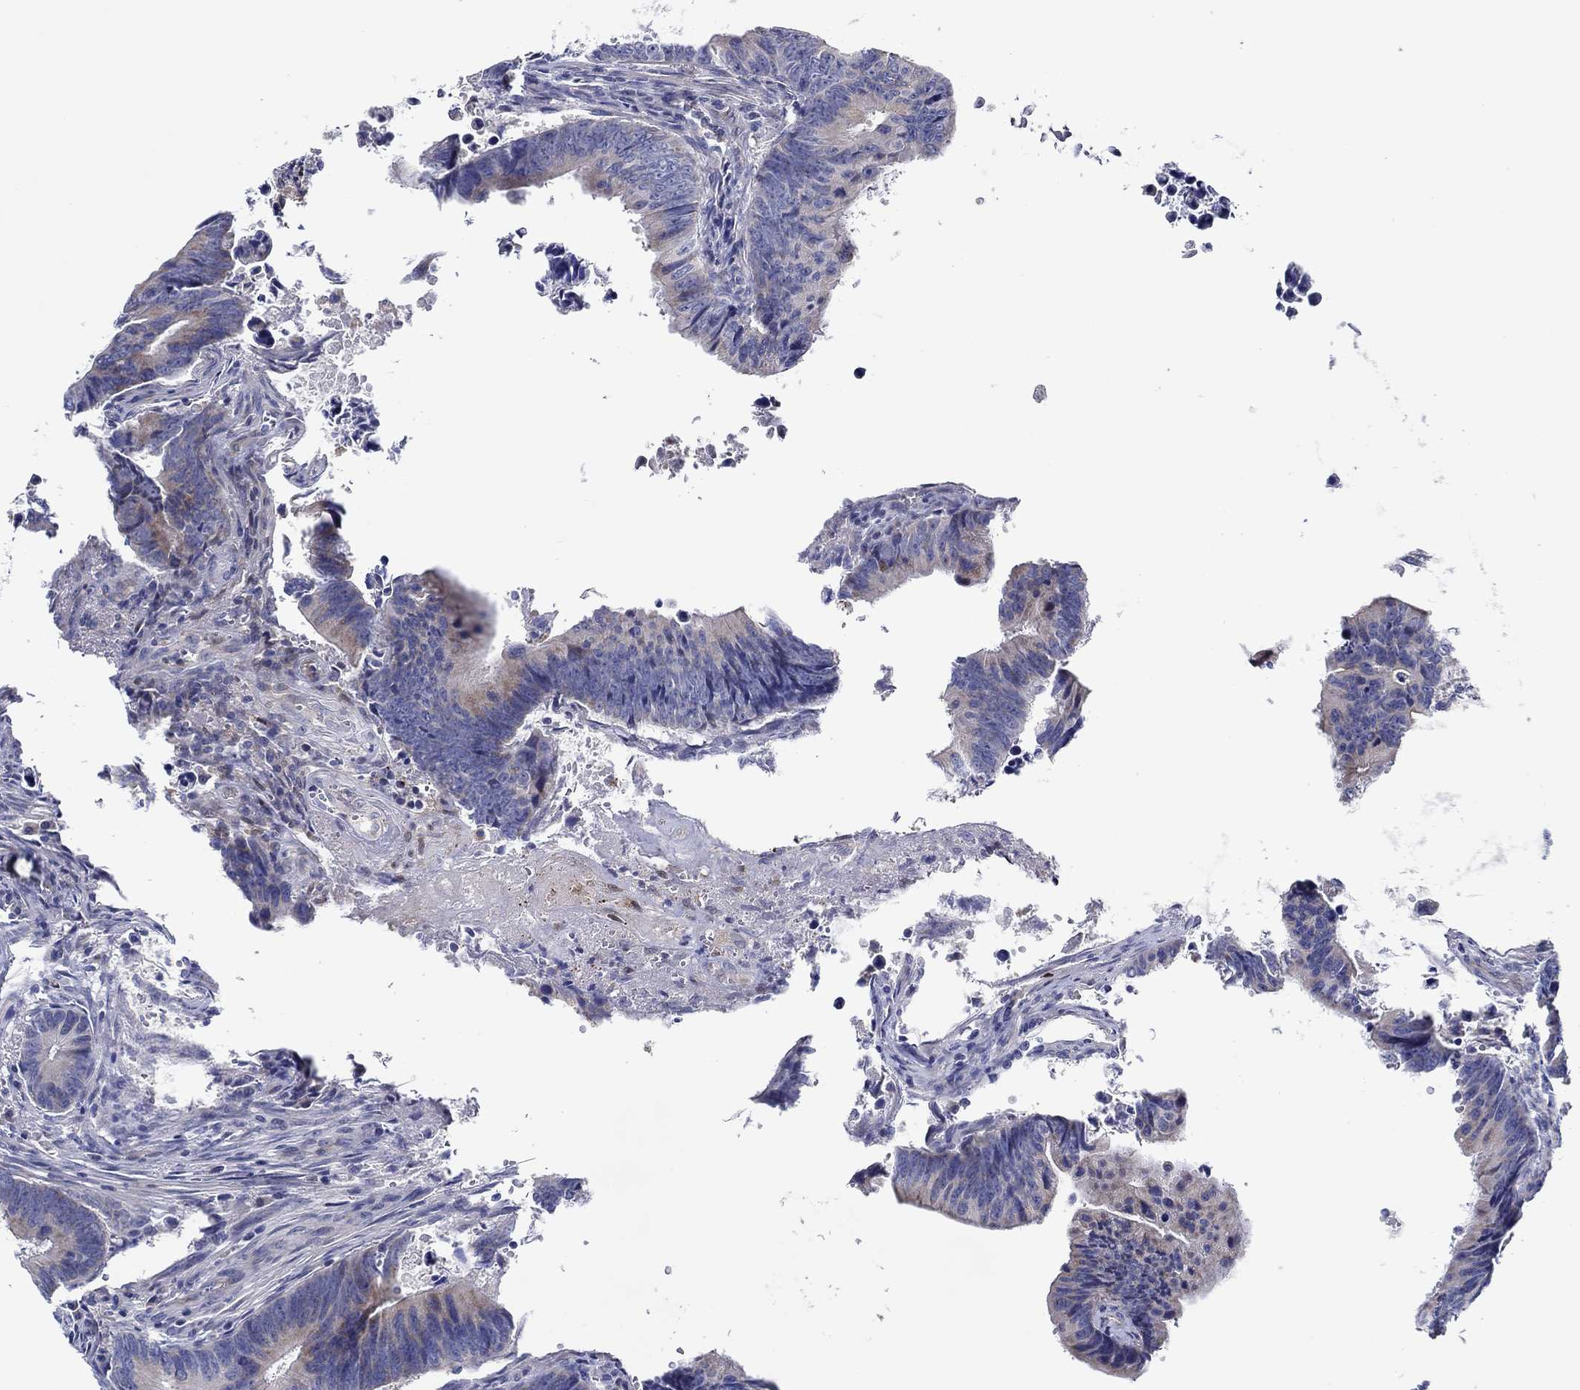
{"staining": {"intensity": "weak", "quantity": "<25%", "location": "cytoplasmic/membranous"}, "tissue": "colorectal cancer", "cell_type": "Tumor cells", "image_type": "cancer", "snomed": [{"axis": "morphology", "description": "Adenocarcinoma, NOS"}, {"axis": "topography", "description": "Colon"}], "caption": "IHC image of neoplastic tissue: colorectal adenocarcinoma stained with DAB shows no significant protein positivity in tumor cells.", "gene": "CFAP61", "patient": {"sex": "female", "age": 87}}